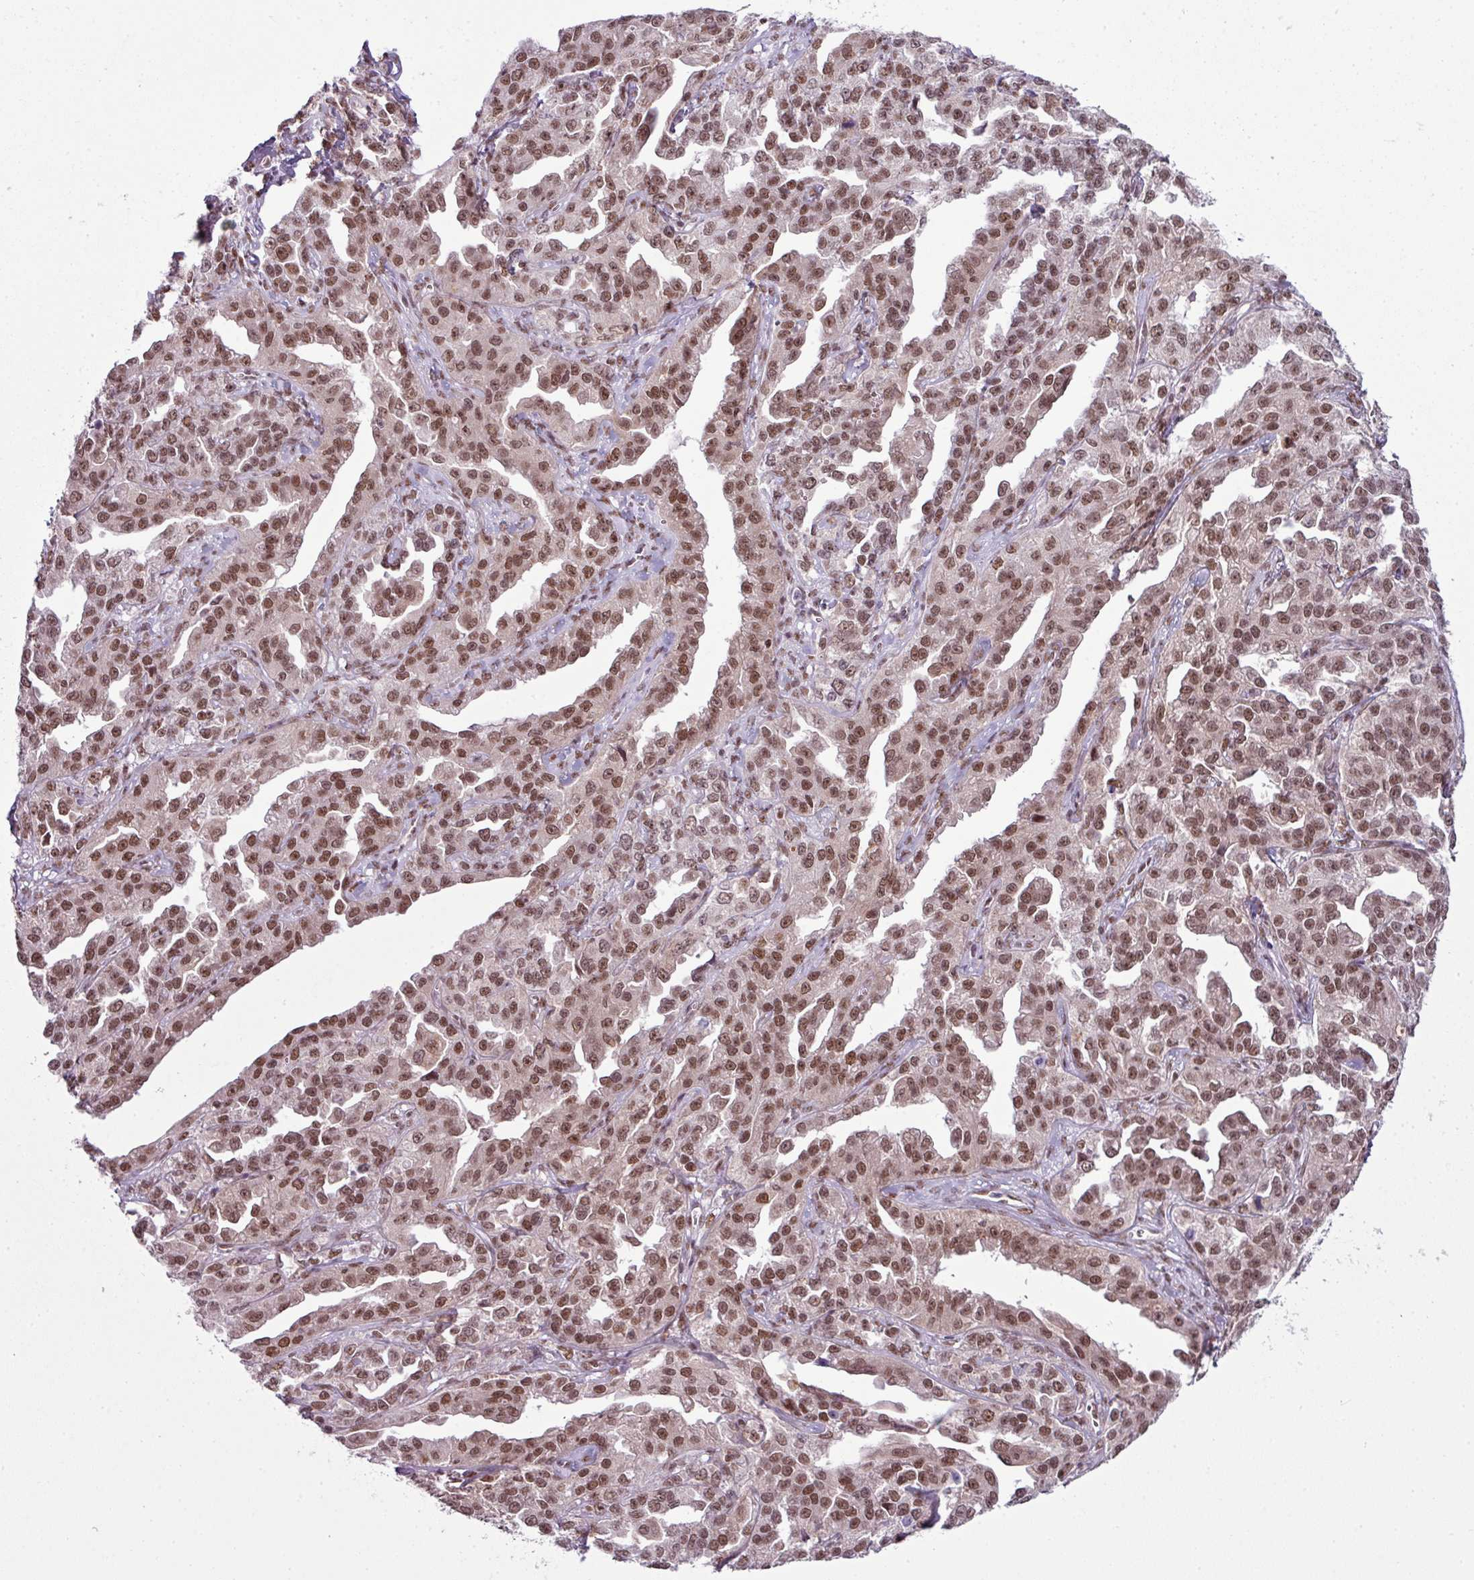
{"staining": {"intensity": "moderate", "quantity": ">75%", "location": "nuclear"}, "tissue": "ovarian cancer", "cell_type": "Tumor cells", "image_type": "cancer", "snomed": [{"axis": "morphology", "description": "Cystadenocarcinoma, serous, NOS"}, {"axis": "topography", "description": "Ovary"}], "caption": "Human ovarian cancer stained with a brown dye reveals moderate nuclear positive staining in approximately >75% of tumor cells.", "gene": "ARL6IP4", "patient": {"sex": "female", "age": 75}}